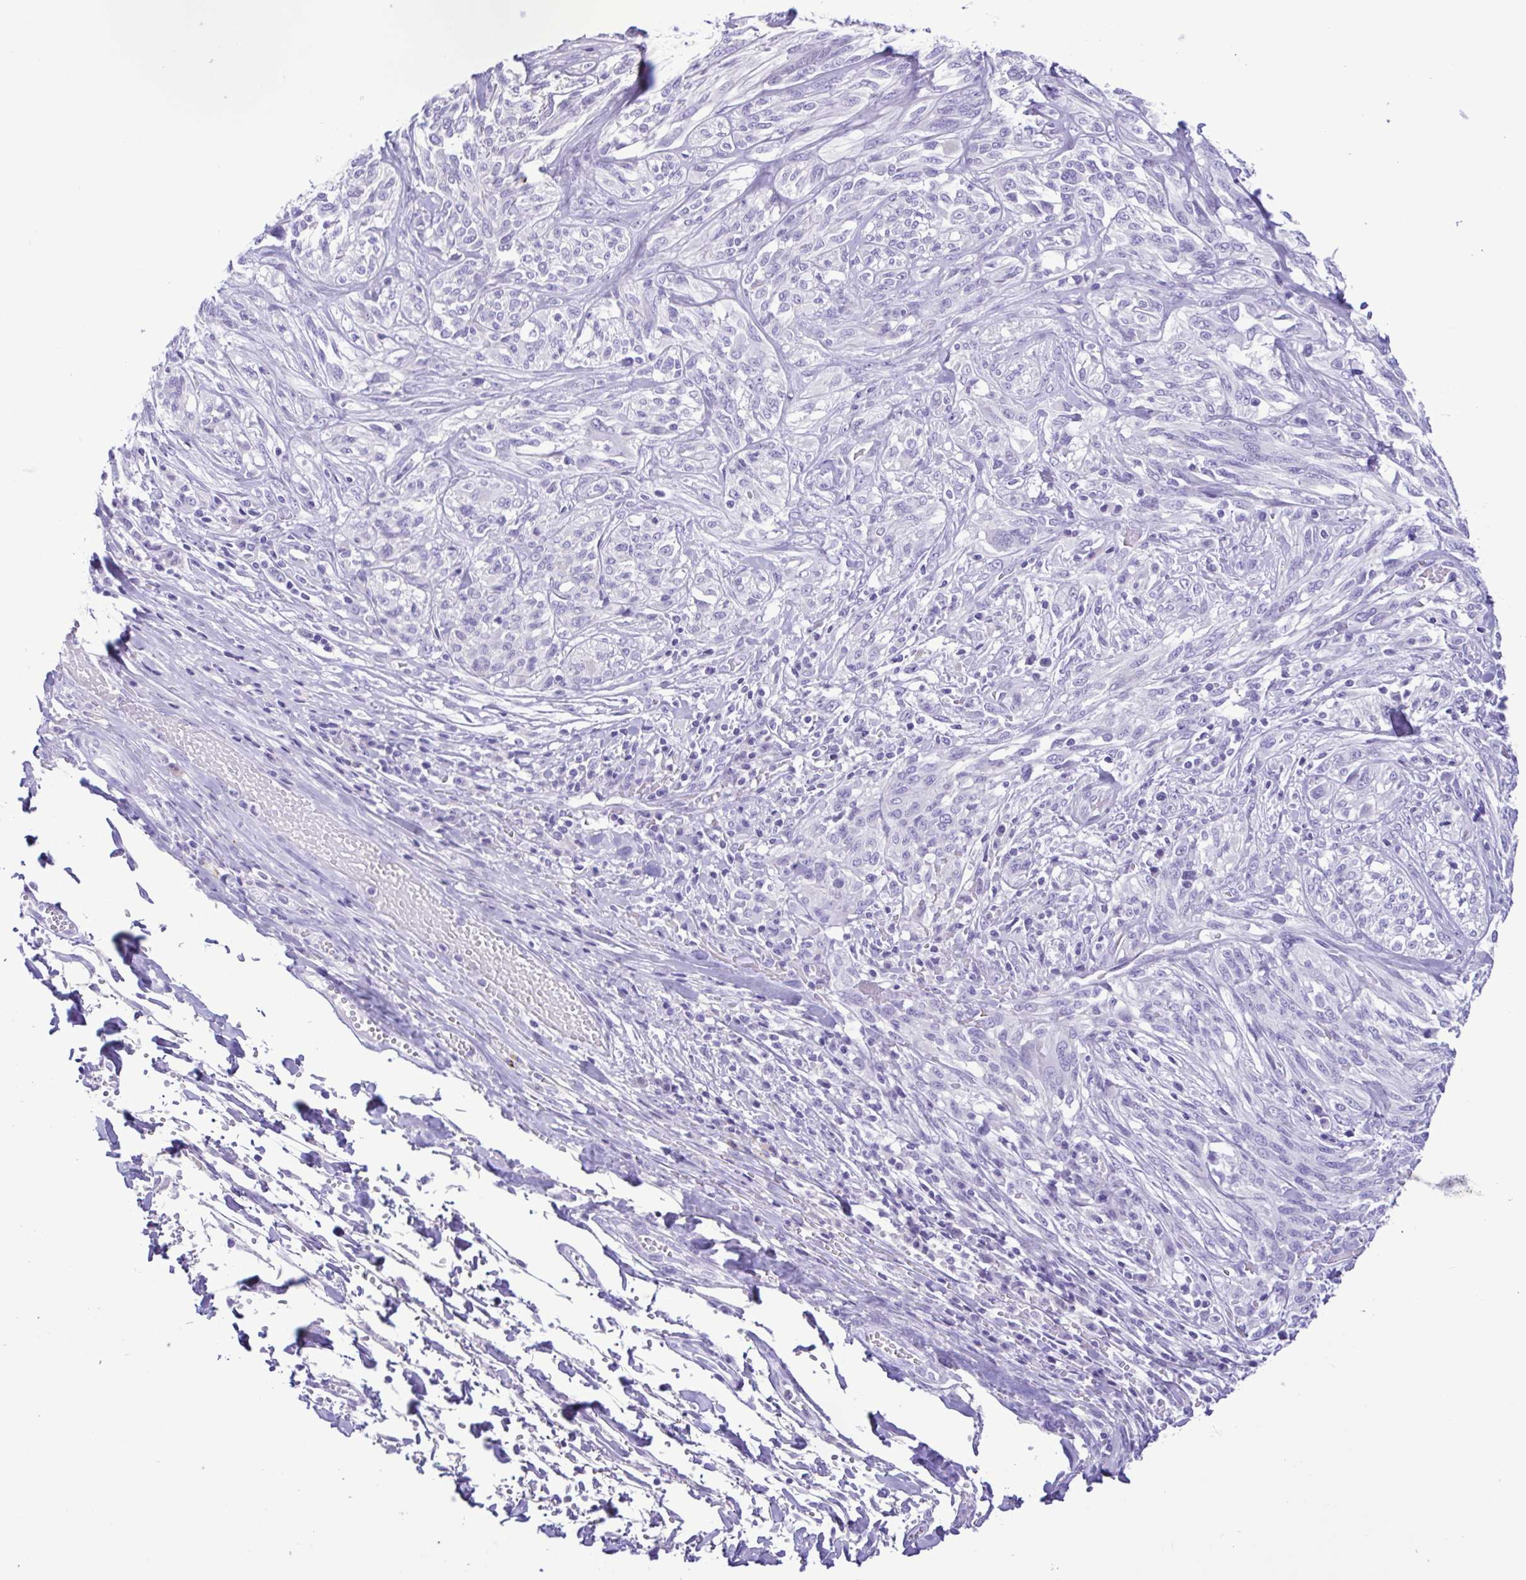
{"staining": {"intensity": "negative", "quantity": "none", "location": "none"}, "tissue": "melanoma", "cell_type": "Tumor cells", "image_type": "cancer", "snomed": [{"axis": "morphology", "description": "Malignant melanoma, NOS"}, {"axis": "topography", "description": "Skin"}], "caption": "DAB (3,3'-diaminobenzidine) immunohistochemical staining of malignant melanoma reveals no significant positivity in tumor cells.", "gene": "SPATA16", "patient": {"sex": "female", "age": 91}}